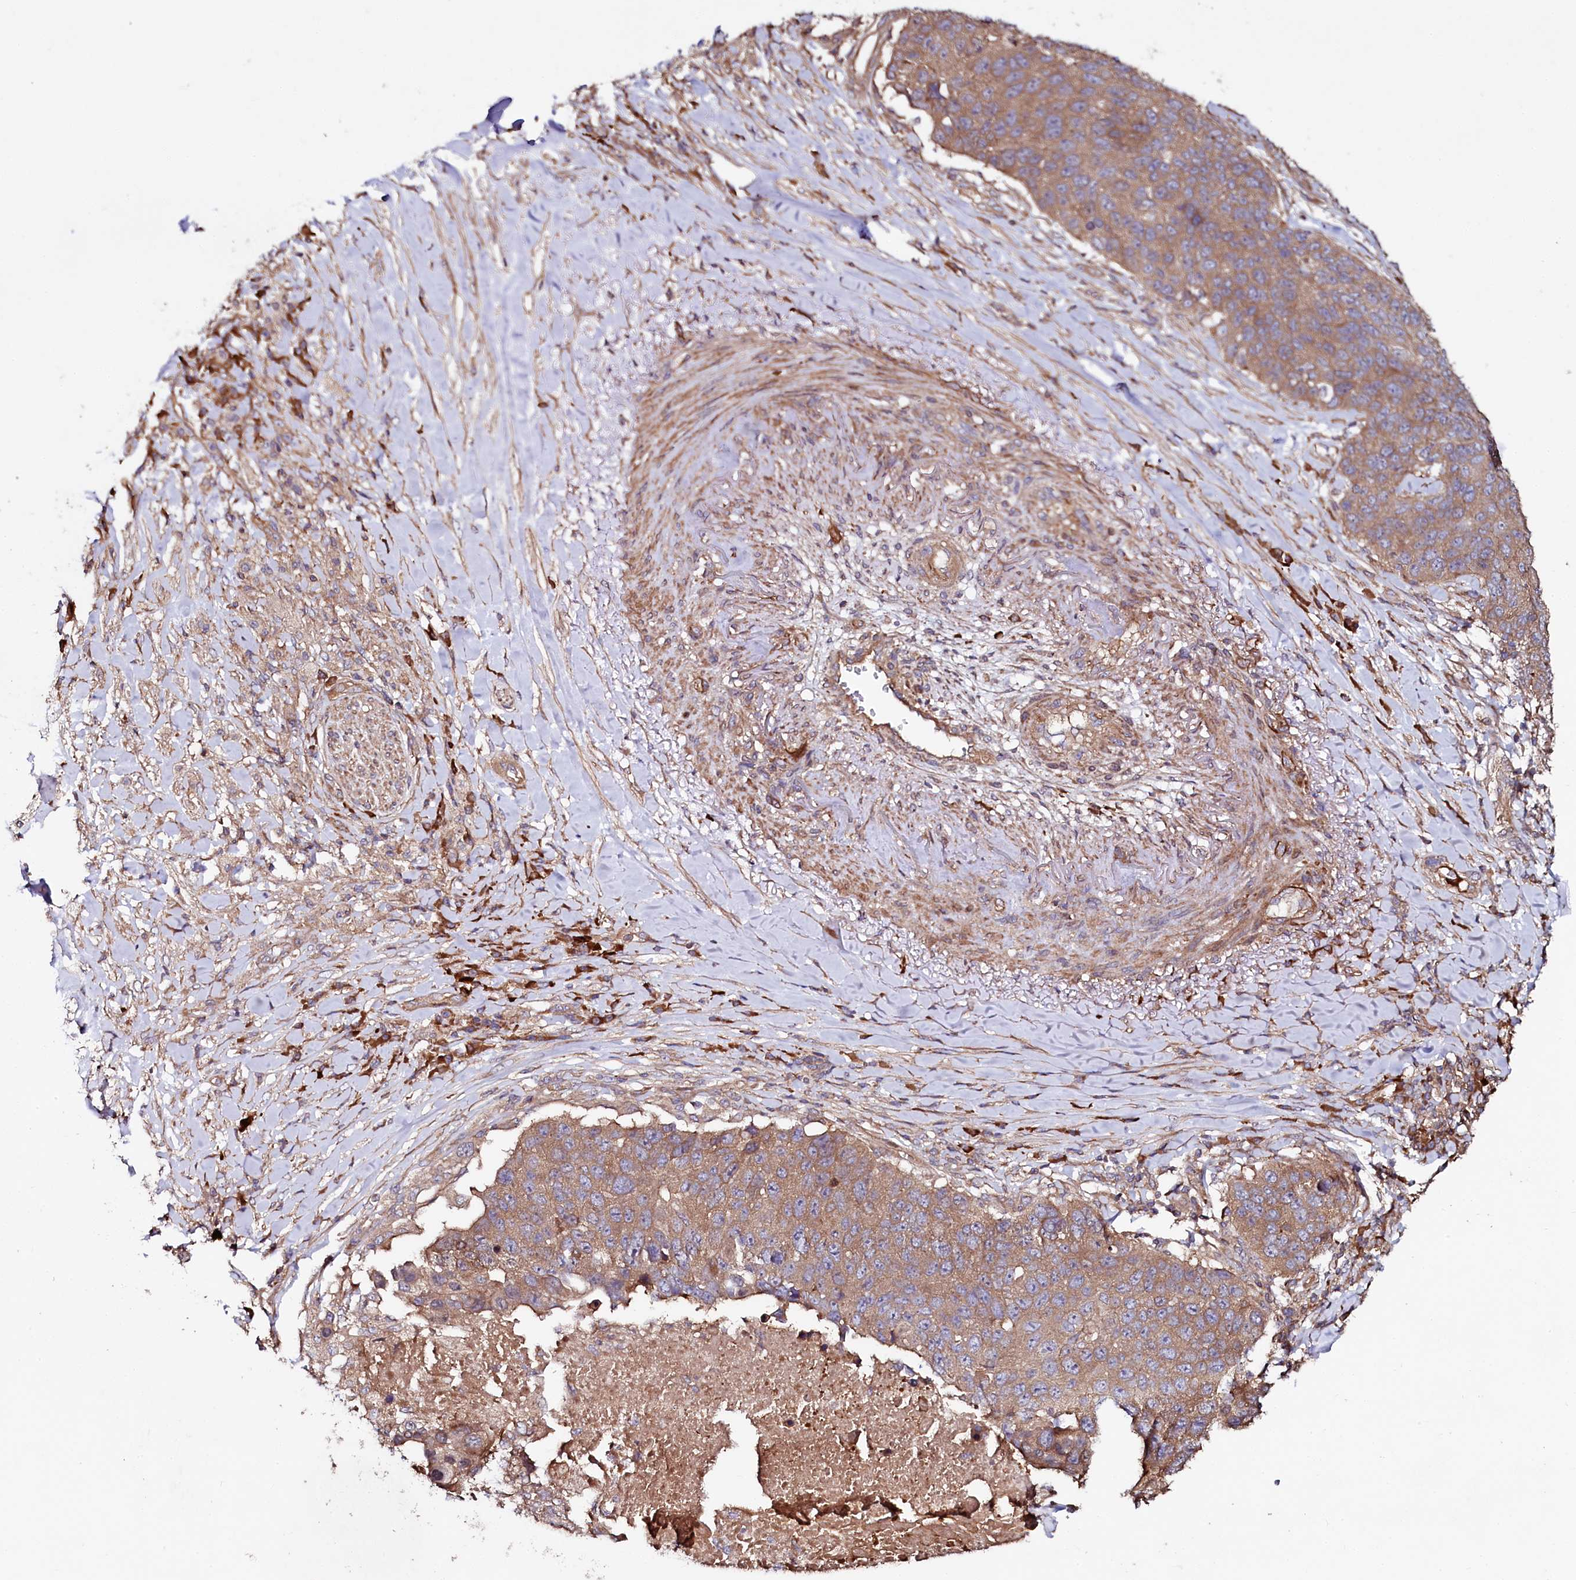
{"staining": {"intensity": "moderate", "quantity": ">75%", "location": "cytoplasmic/membranous"}, "tissue": "lung cancer", "cell_type": "Tumor cells", "image_type": "cancer", "snomed": [{"axis": "morphology", "description": "Normal tissue, NOS"}, {"axis": "morphology", "description": "Squamous cell carcinoma, NOS"}, {"axis": "topography", "description": "Lymph node"}, {"axis": "topography", "description": "Lung"}], "caption": "Moderate cytoplasmic/membranous positivity is appreciated in about >75% of tumor cells in squamous cell carcinoma (lung).", "gene": "USPL1", "patient": {"sex": "male", "age": 66}}